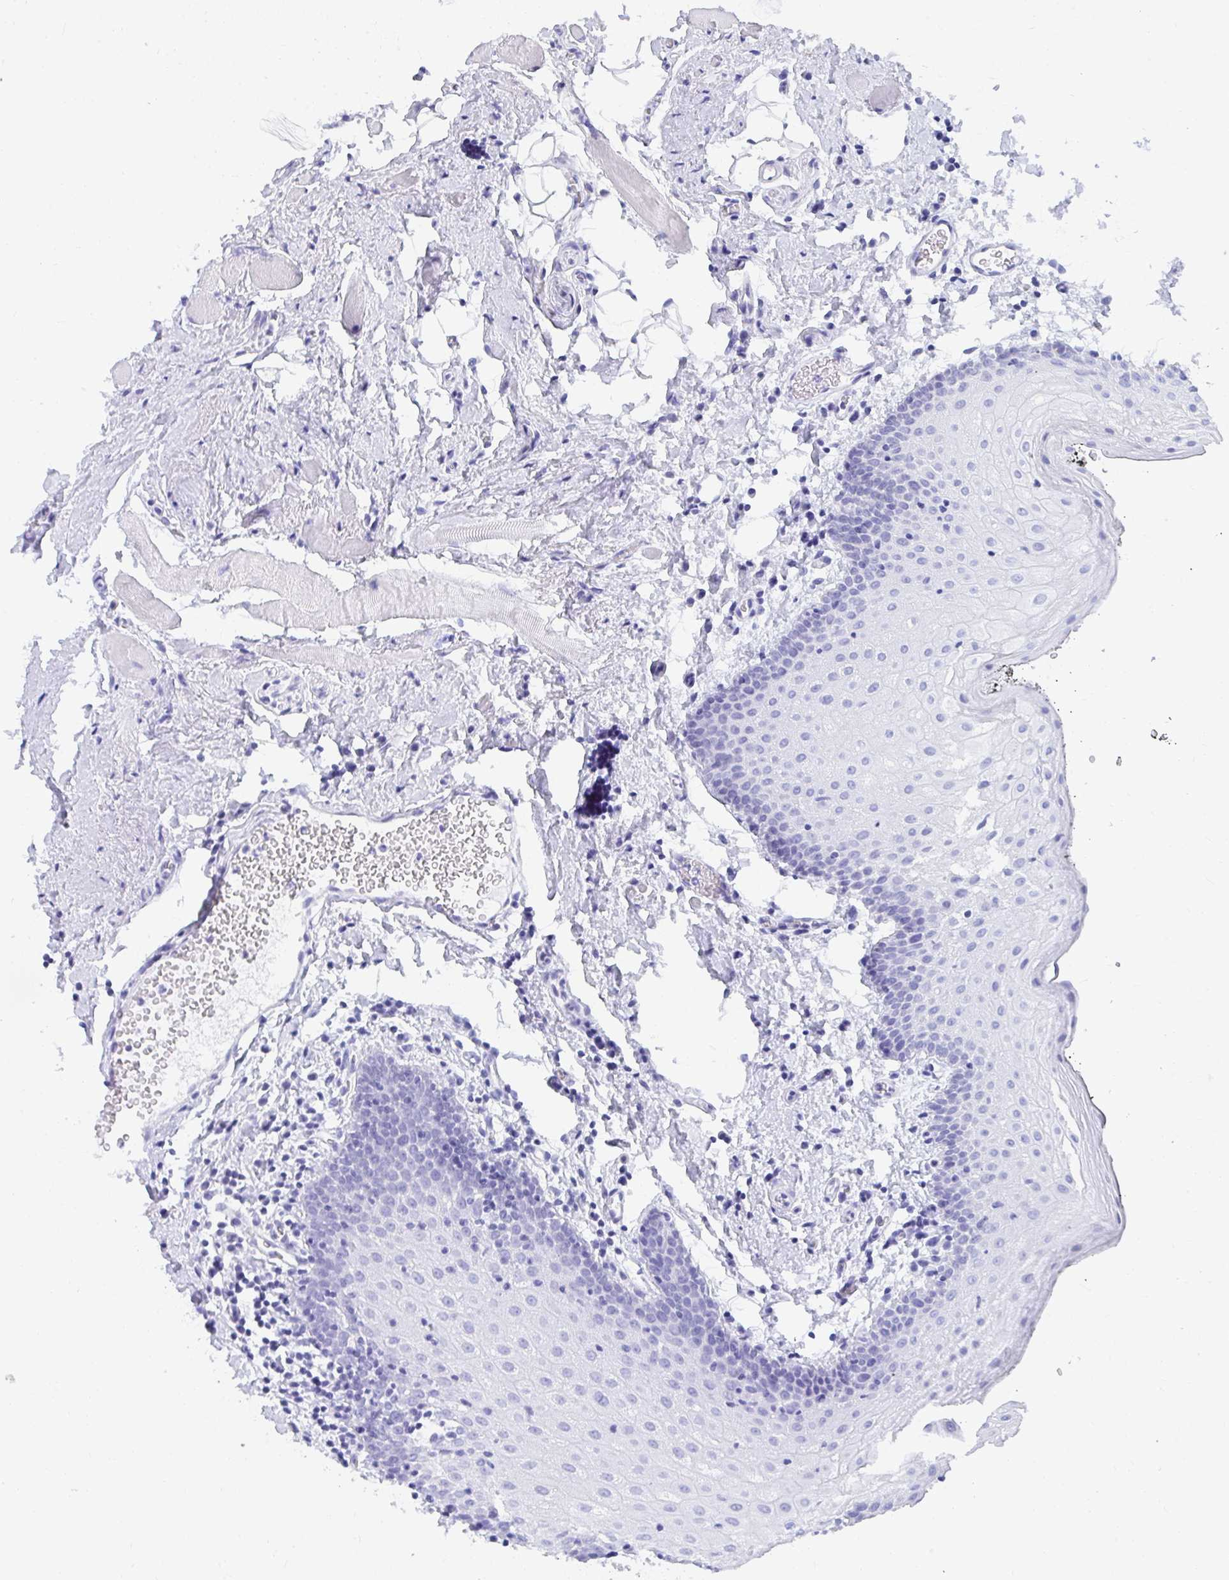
{"staining": {"intensity": "strong", "quantity": "<25%", "location": "cytoplasmic/membranous"}, "tissue": "oral mucosa", "cell_type": "Squamous epithelial cells", "image_type": "normal", "snomed": [{"axis": "morphology", "description": "Normal tissue, NOS"}, {"axis": "morphology", "description": "Squamous cell carcinoma, NOS"}, {"axis": "topography", "description": "Oral tissue"}, {"axis": "topography", "description": "Head-Neck"}], "caption": "Strong cytoplasmic/membranous positivity is appreciated in about <25% of squamous epithelial cells in benign oral mucosa. Nuclei are stained in blue.", "gene": "PC", "patient": {"sex": "male", "age": 58}}